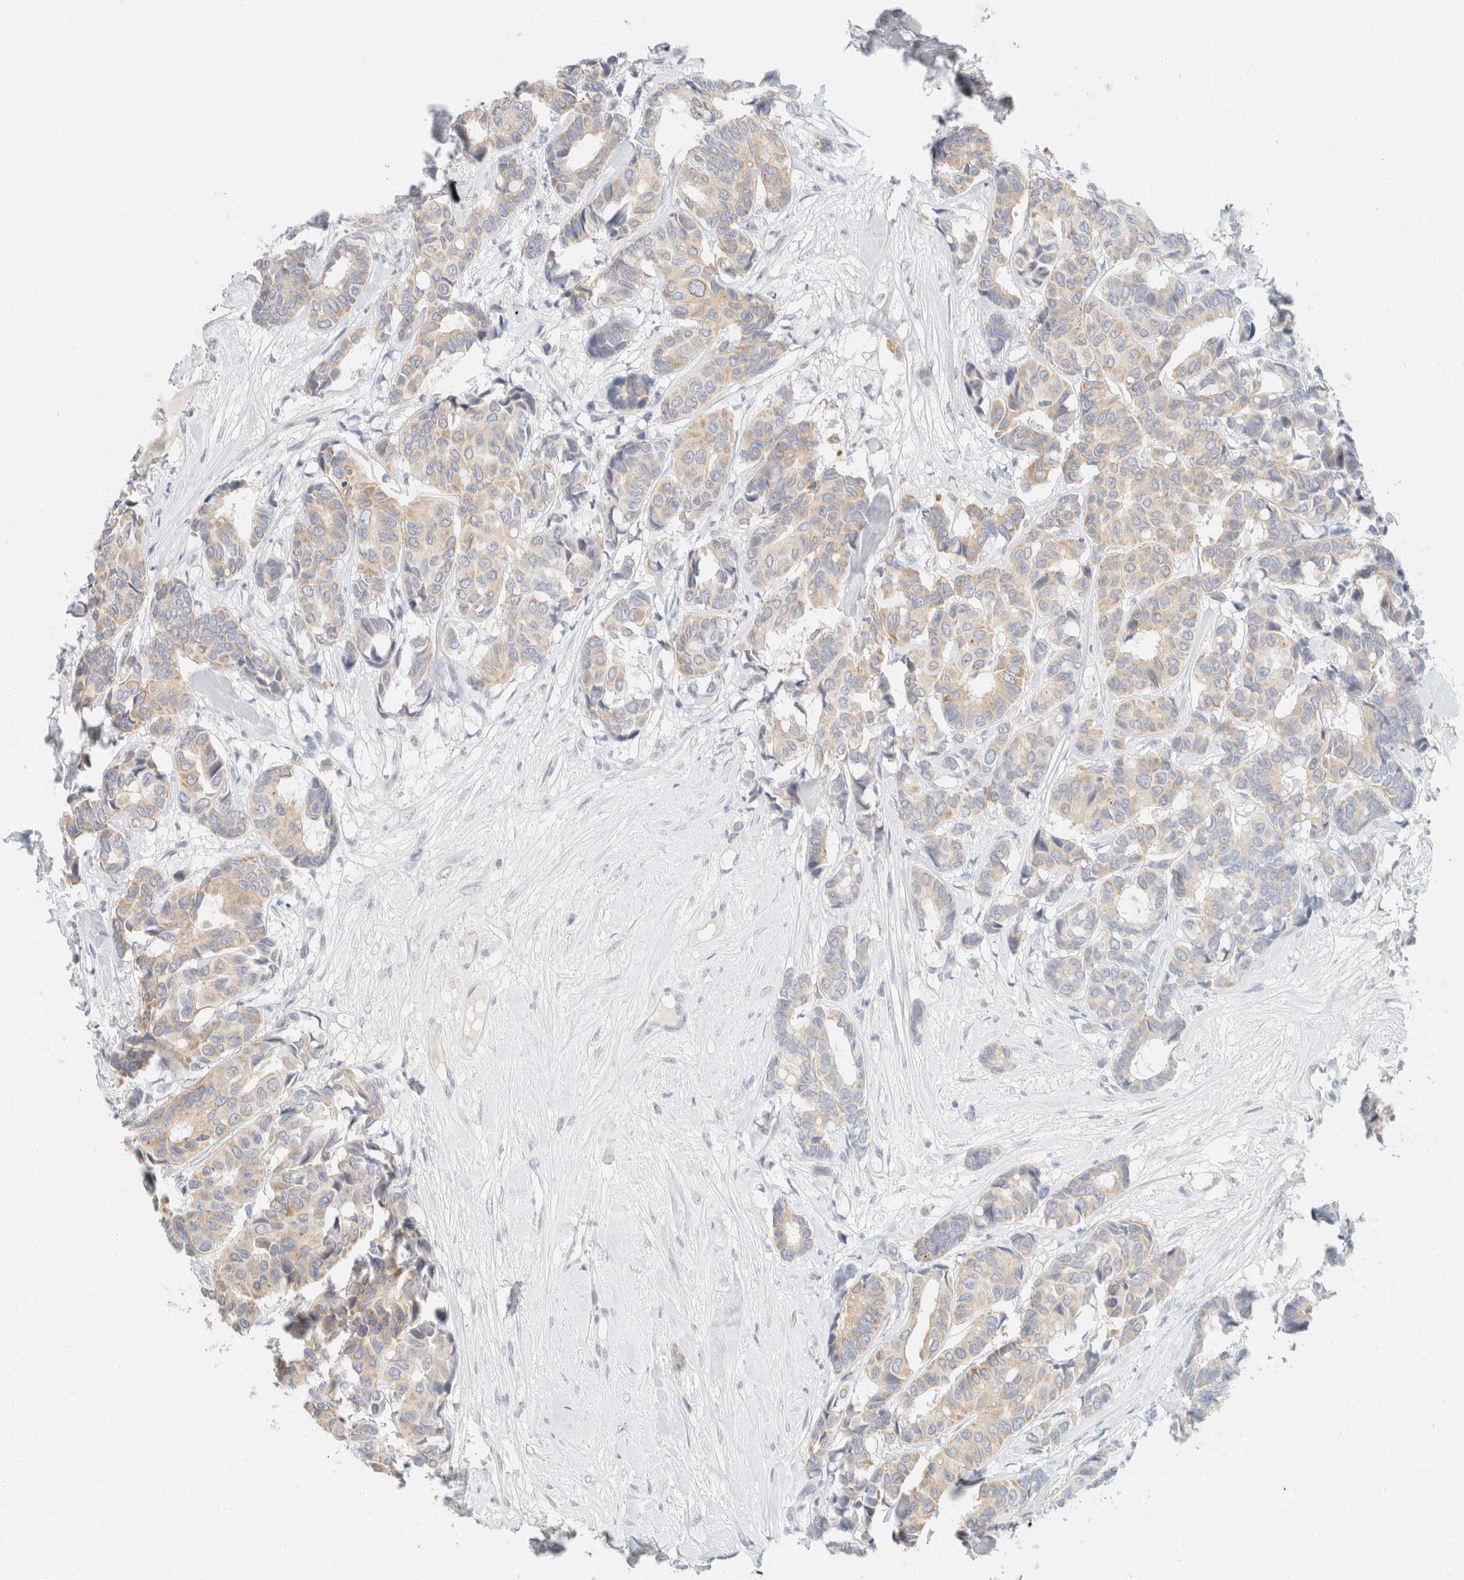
{"staining": {"intensity": "weak", "quantity": "25%-75%", "location": "cytoplasmic/membranous"}, "tissue": "breast cancer", "cell_type": "Tumor cells", "image_type": "cancer", "snomed": [{"axis": "morphology", "description": "Duct carcinoma"}, {"axis": "topography", "description": "Breast"}], "caption": "Protein staining demonstrates weak cytoplasmic/membranous positivity in approximately 25%-75% of tumor cells in breast cancer.", "gene": "KRT20", "patient": {"sex": "female", "age": 87}}